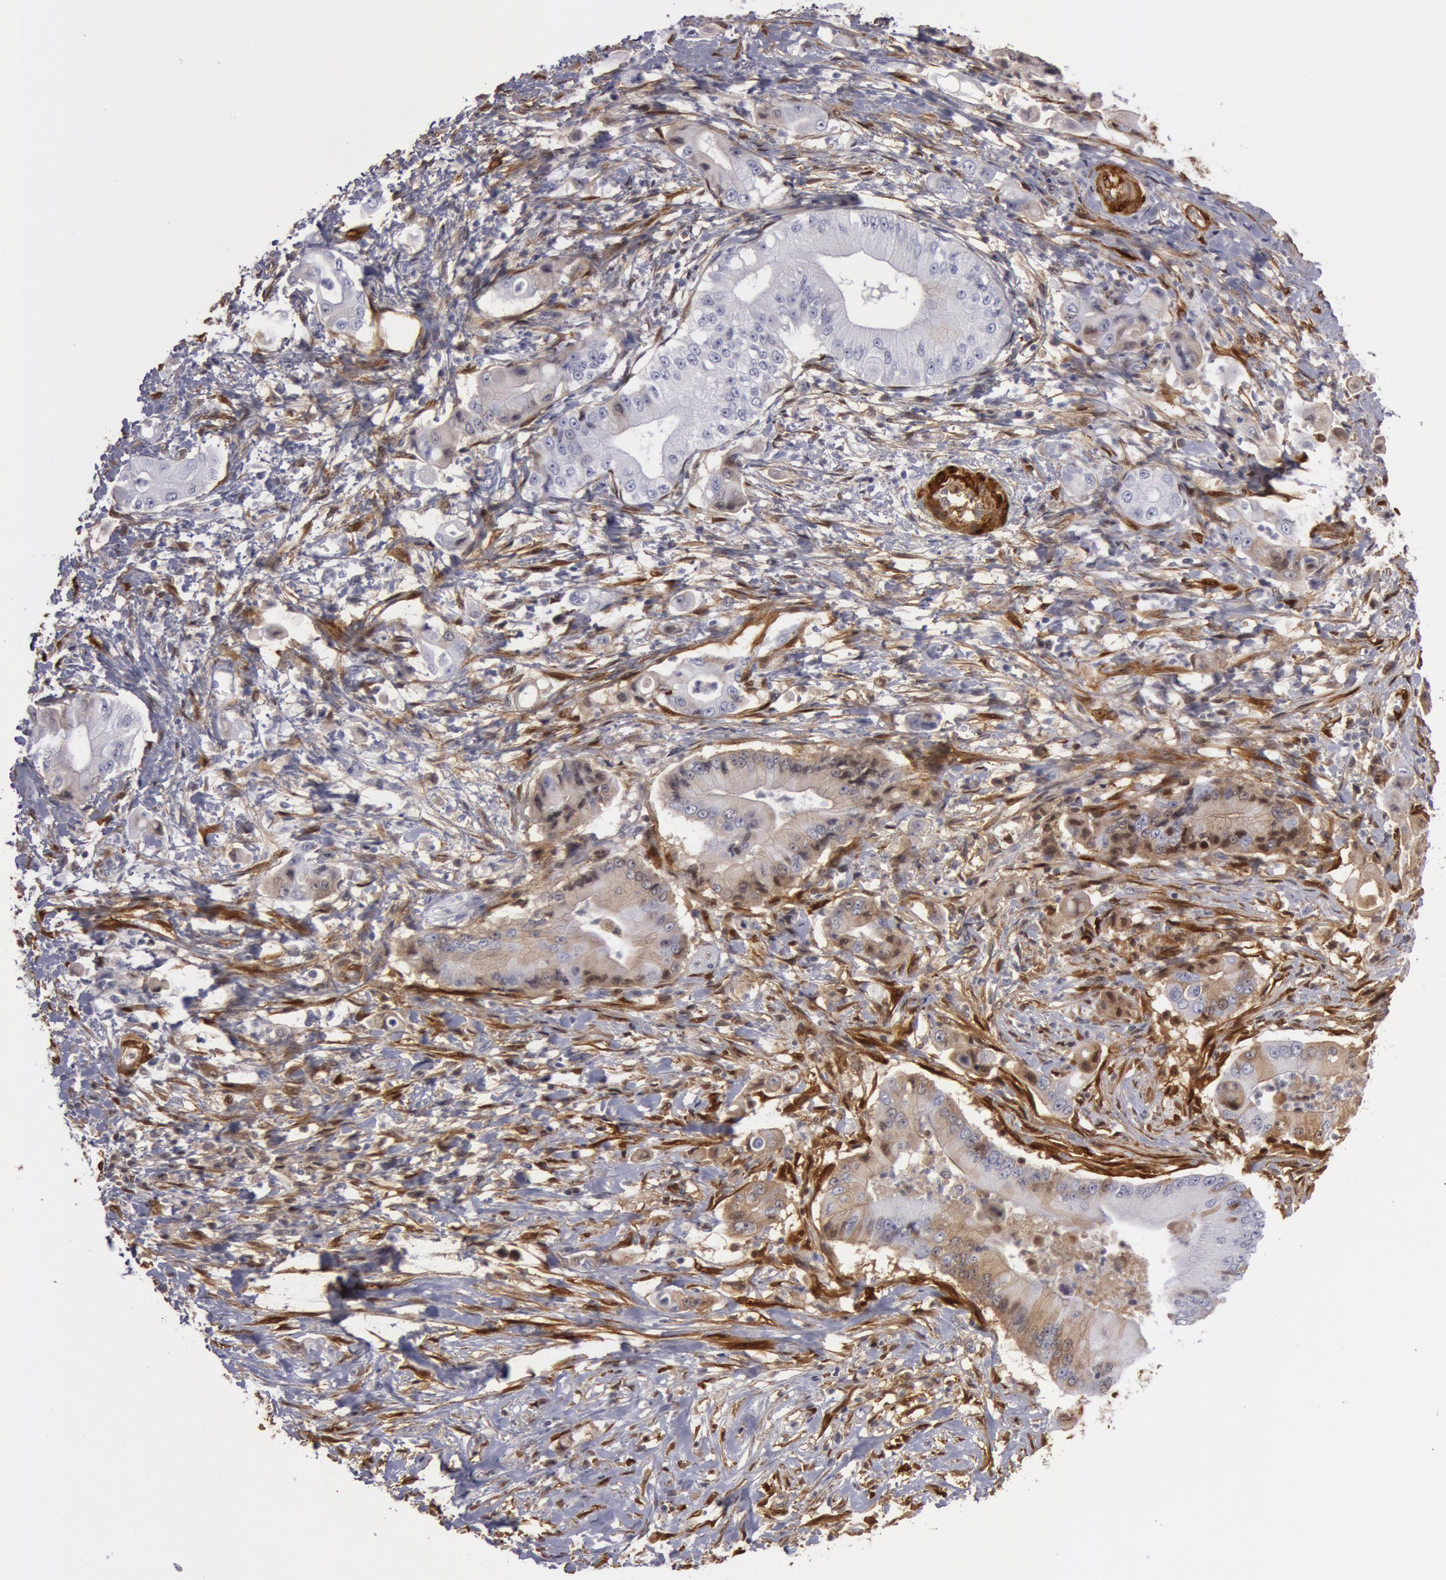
{"staining": {"intensity": "negative", "quantity": "none", "location": "none"}, "tissue": "pancreatic cancer", "cell_type": "Tumor cells", "image_type": "cancer", "snomed": [{"axis": "morphology", "description": "Adenocarcinoma, NOS"}, {"axis": "topography", "description": "Pancreas"}], "caption": "This is an immunohistochemistry (IHC) image of human pancreatic adenocarcinoma. There is no expression in tumor cells.", "gene": "TAGLN", "patient": {"sex": "male", "age": 62}}